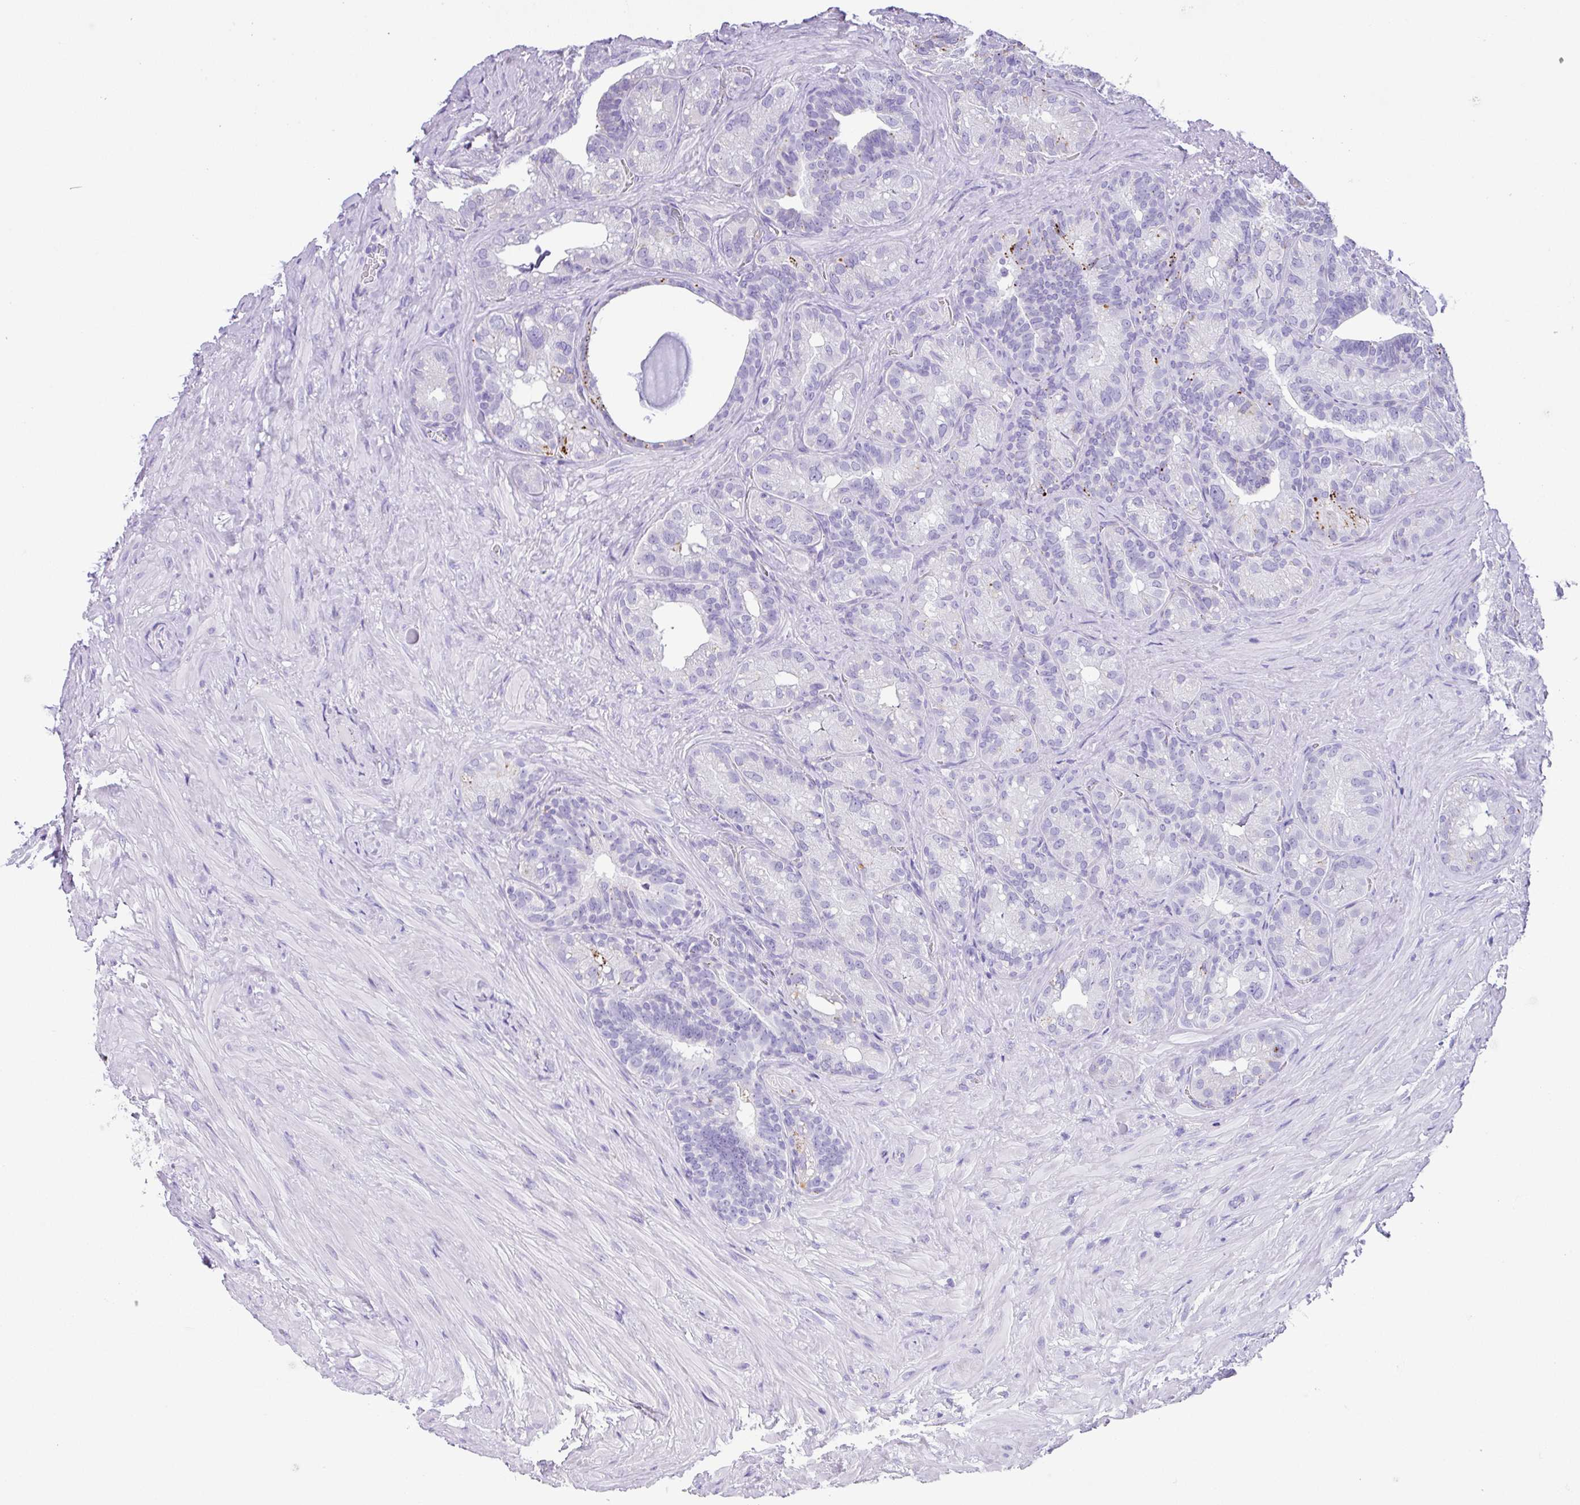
{"staining": {"intensity": "negative", "quantity": "none", "location": "none"}, "tissue": "seminal vesicle", "cell_type": "Glandular cells", "image_type": "normal", "snomed": [{"axis": "morphology", "description": "Normal tissue, NOS"}, {"axis": "topography", "description": "Seminal veicle"}], "caption": "Histopathology image shows no significant protein positivity in glandular cells of normal seminal vesicle. (DAB IHC, high magnification).", "gene": "ZG16", "patient": {"sex": "male", "age": 60}}